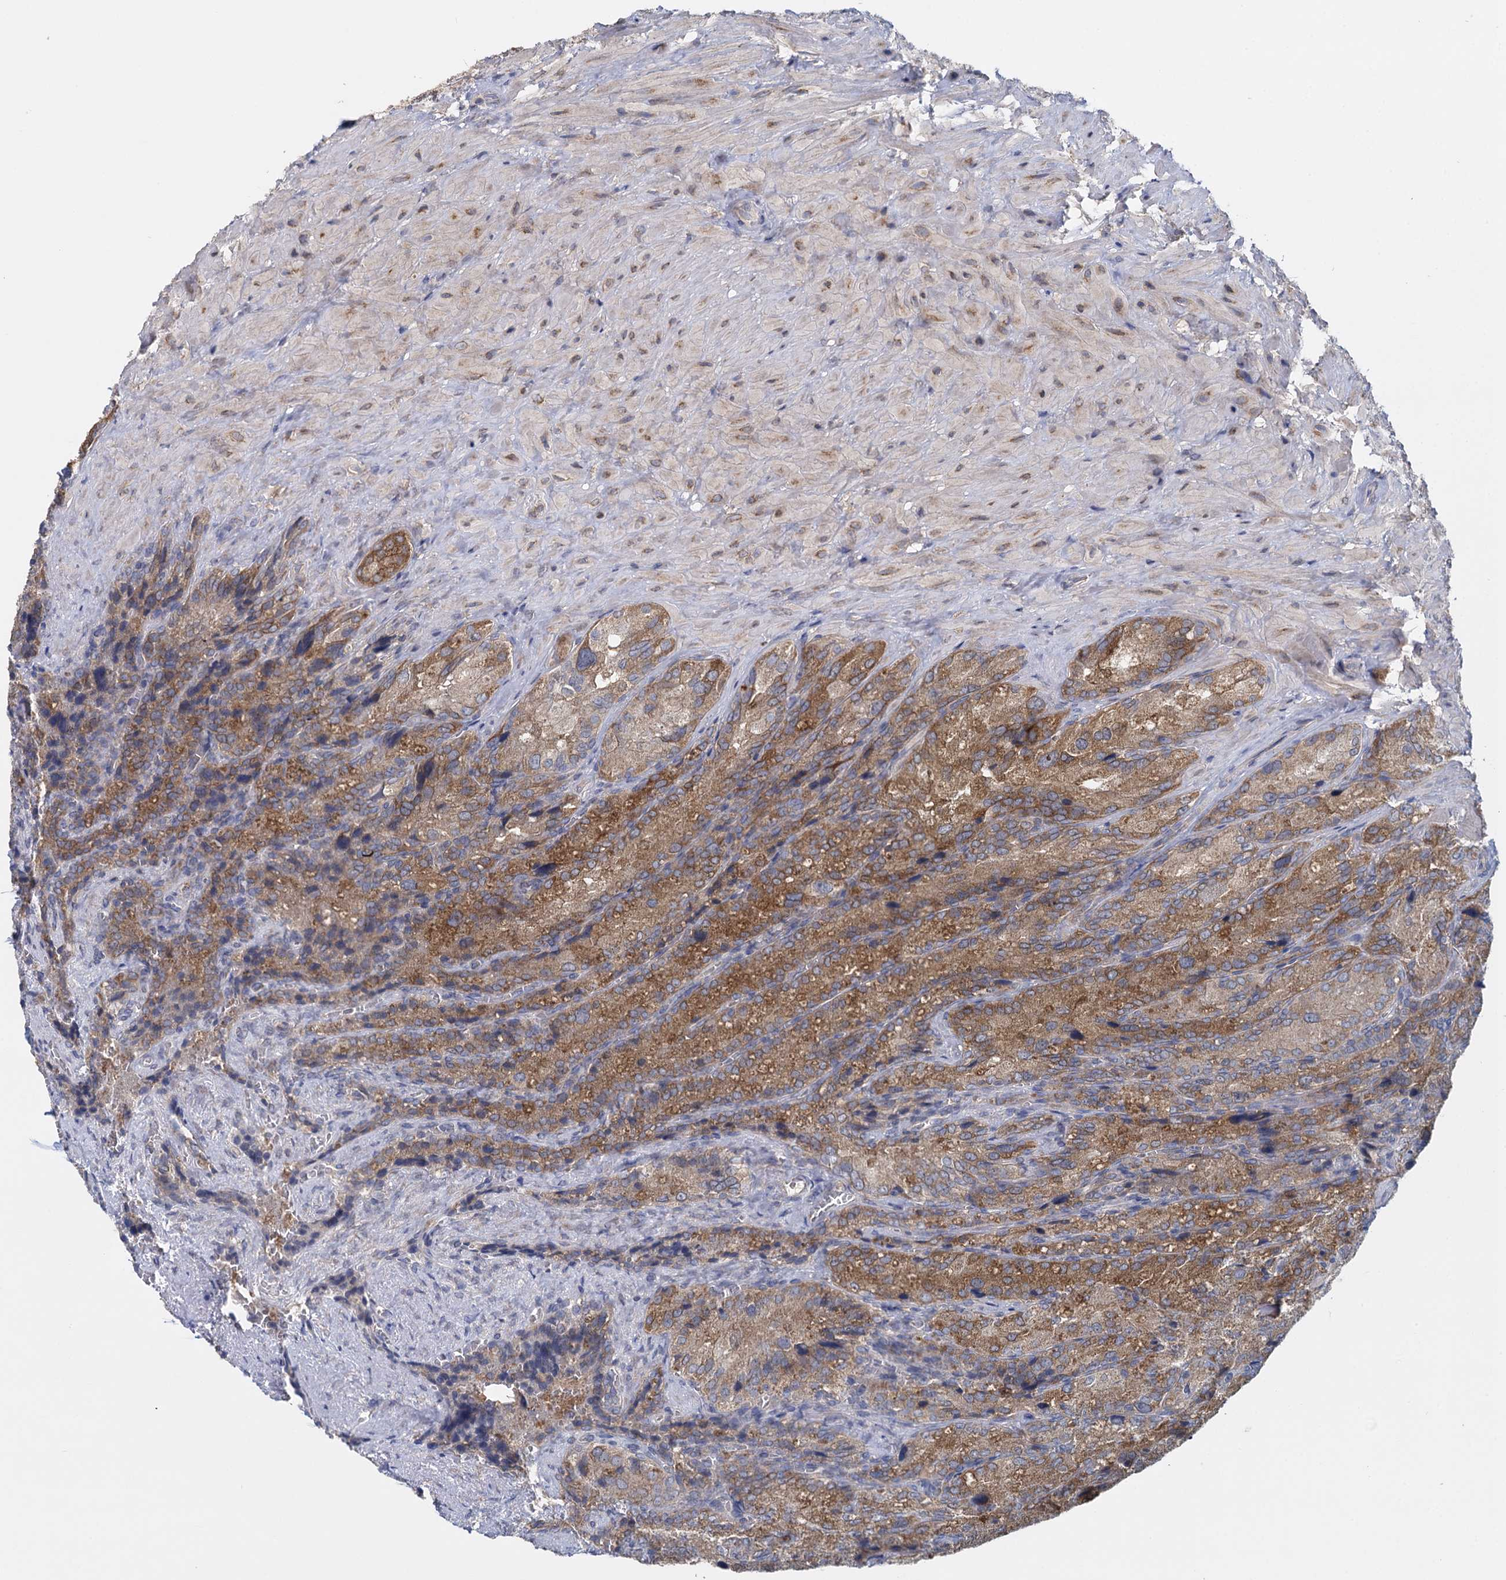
{"staining": {"intensity": "moderate", "quantity": ">75%", "location": "cytoplasmic/membranous"}, "tissue": "seminal vesicle", "cell_type": "Glandular cells", "image_type": "normal", "snomed": [{"axis": "morphology", "description": "Normal tissue, NOS"}, {"axis": "topography", "description": "Seminal veicle"}], "caption": "DAB (3,3'-diaminobenzidine) immunohistochemical staining of normal seminal vesicle demonstrates moderate cytoplasmic/membranous protein expression in about >75% of glandular cells.", "gene": "GSTM2", "patient": {"sex": "male", "age": 62}}